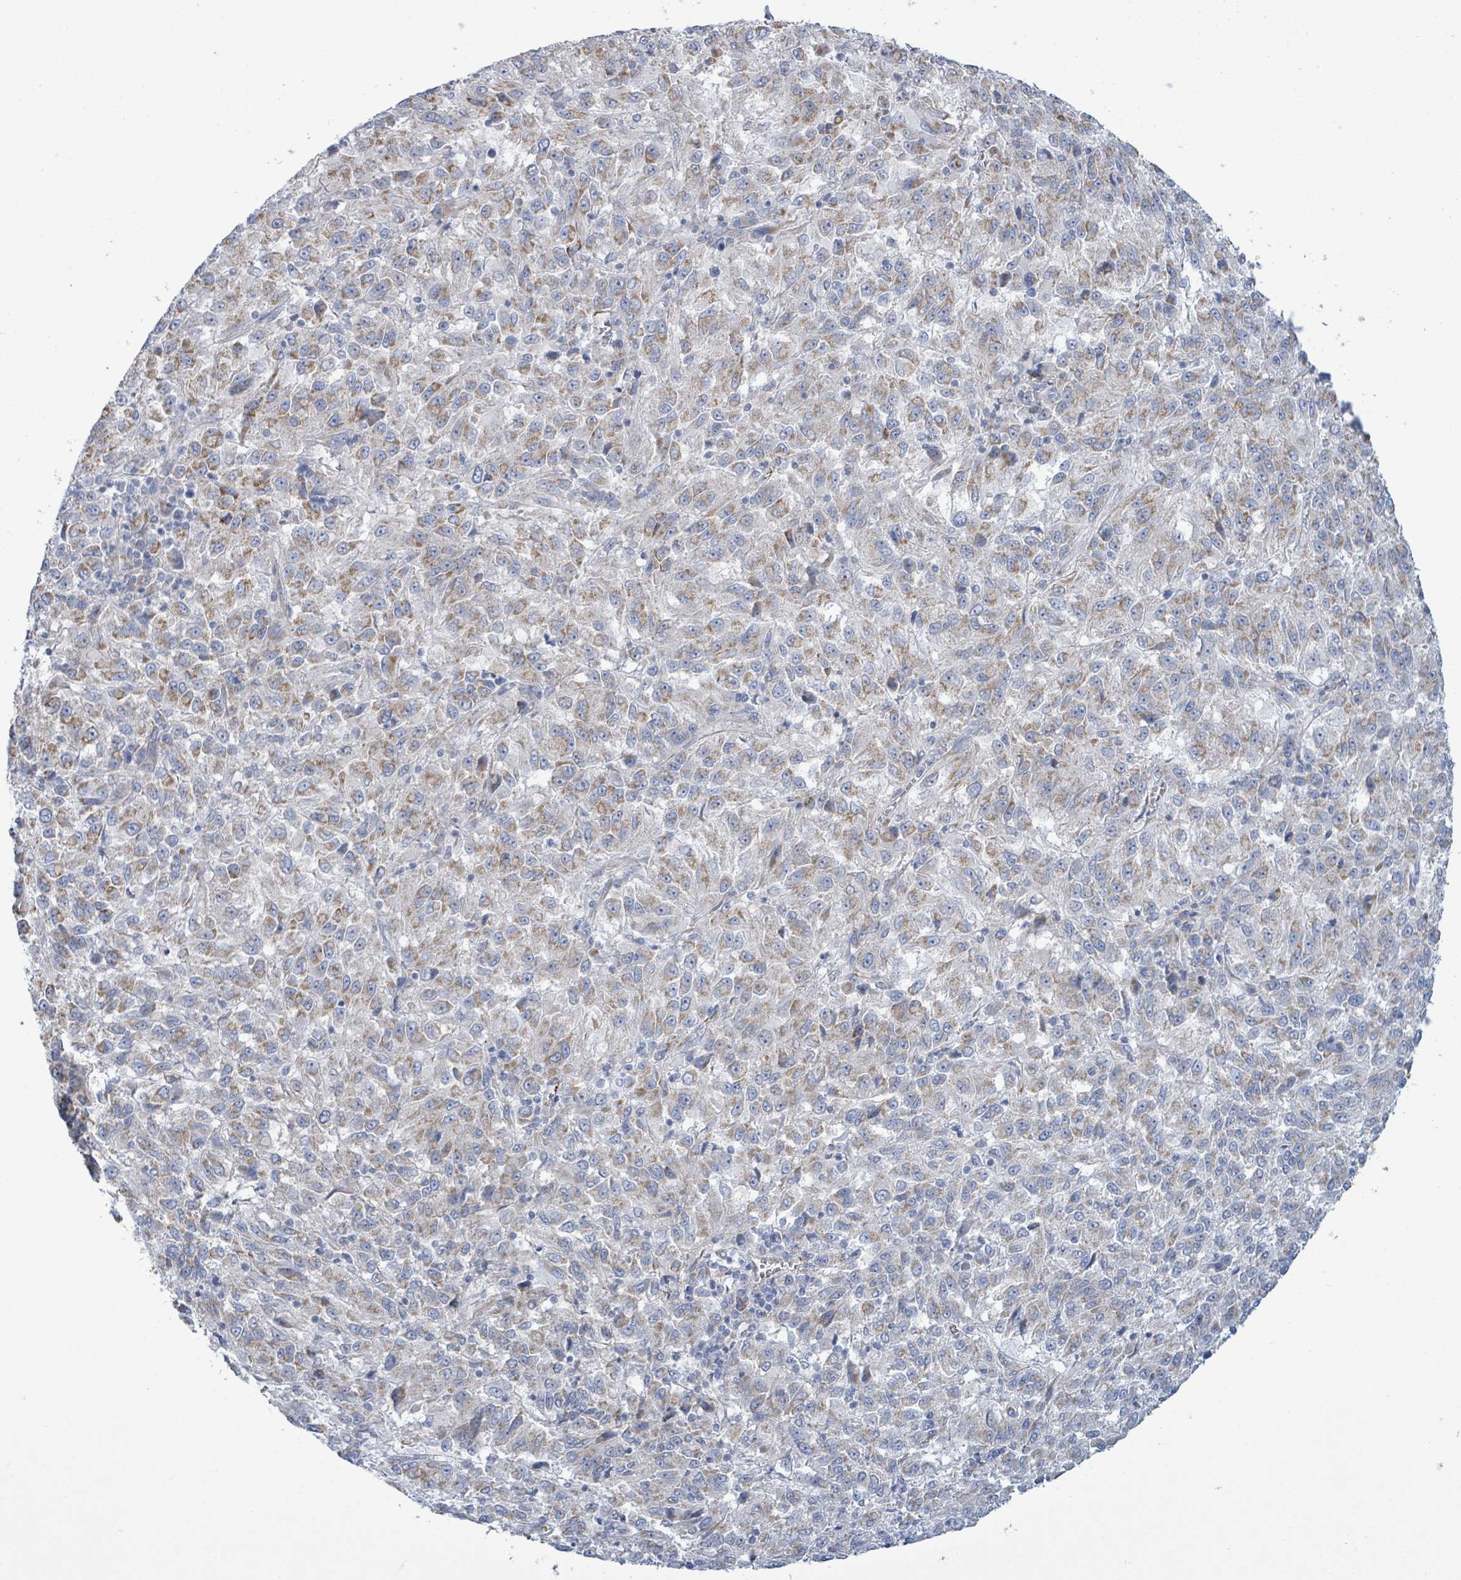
{"staining": {"intensity": "moderate", "quantity": "25%-75%", "location": "cytoplasmic/membranous"}, "tissue": "melanoma", "cell_type": "Tumor cells", "image_type": "cancer", "snomed": [{"axis": "morphology", "description": "Malignant melanoma, Metastatic site"}, {"axis": "topography", "description": "Lung"}], "caption": "Melanoma stained with immunohistochemistry (IHC) exhibits moderate cytoplasmic/membranous staining in approximately 25%-75% of tumor cells.", "gene": "ALG12", "patient": {"sex": "male", "age": 64}}